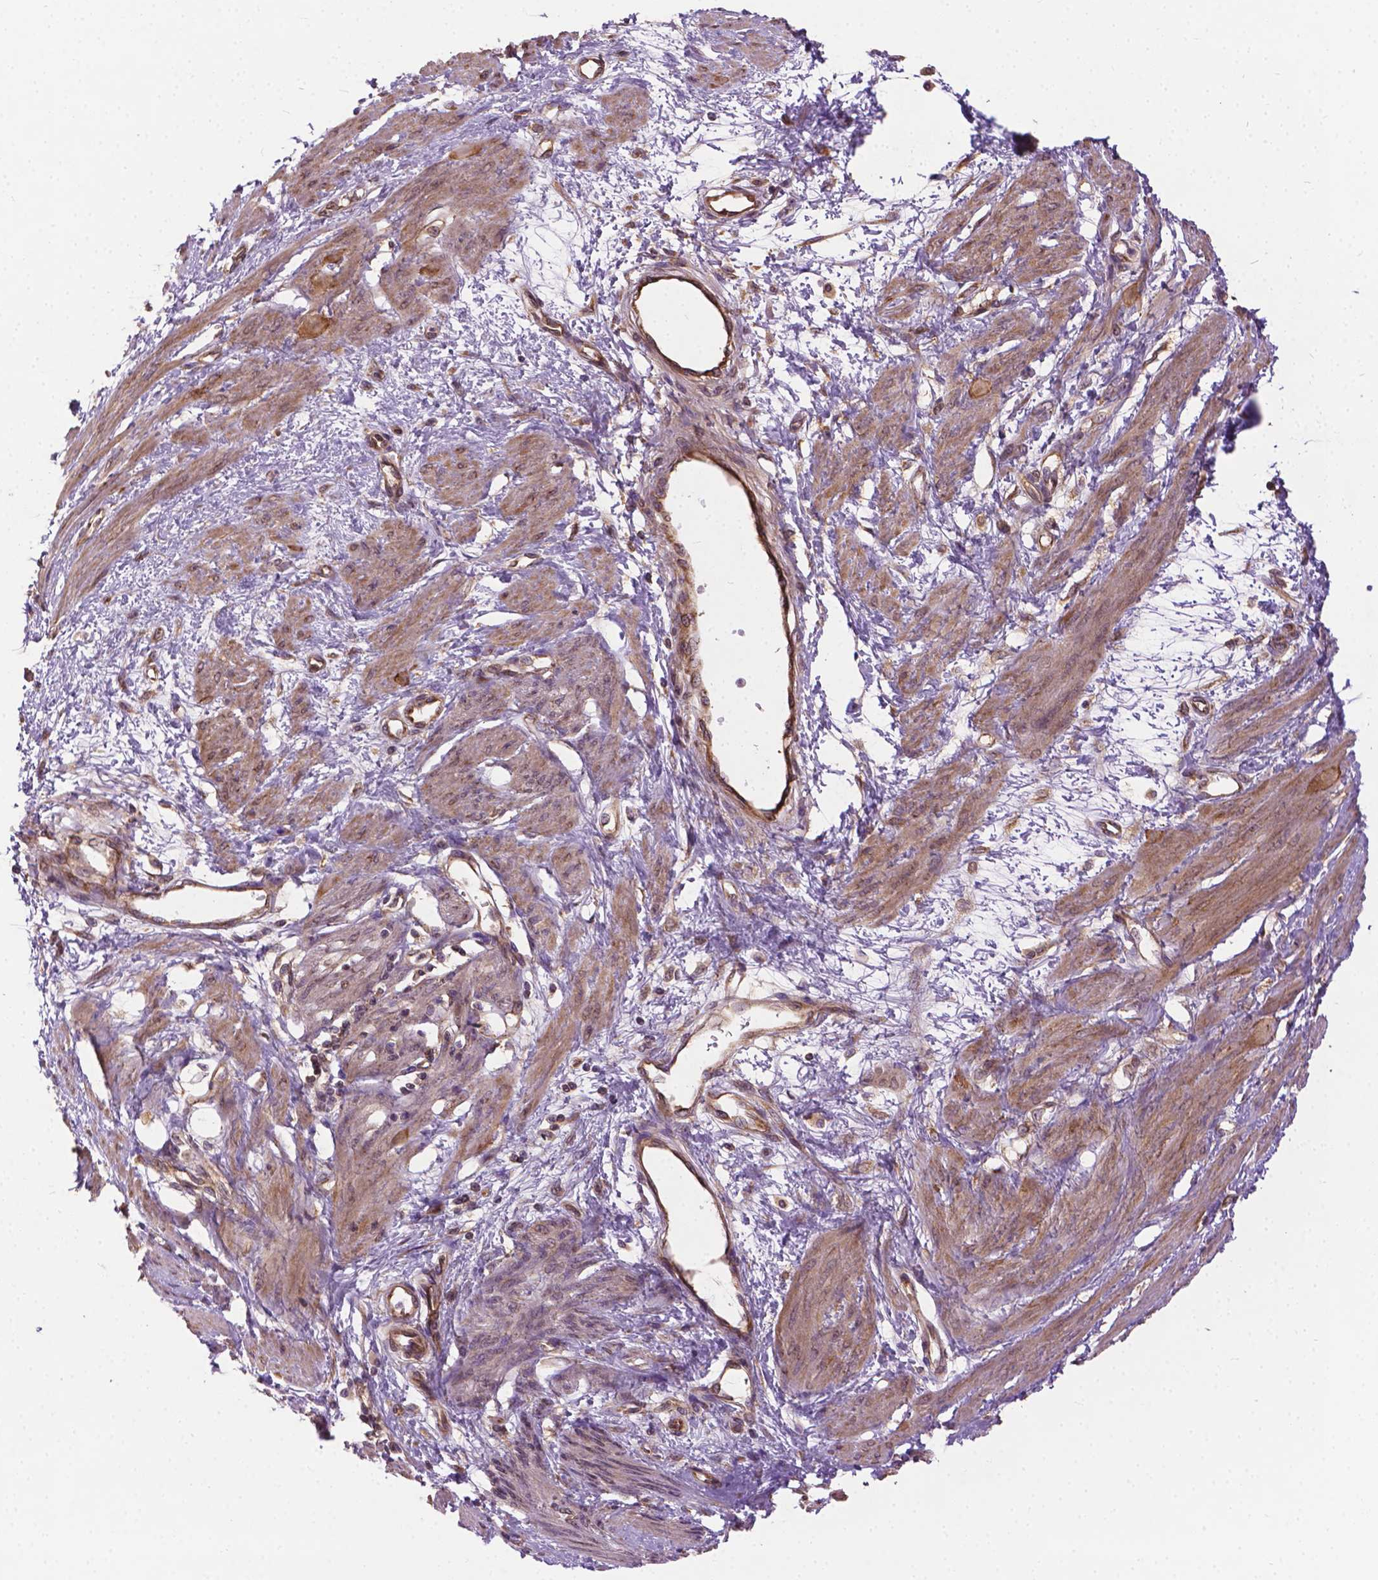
{"staining": {"intensity": "weak", "quantity": ">75%", "location": "cytoplasmic/membranous"}, "tissue": "smooth muscle", "cell_type": "Smooth muscle cells", "image_type": "normal", "snomed": [{"axis": "morphology", "description": "Normal tissue, NOS"}, {"axis": "topography", "description": "Smooth muscle"}, {"axis": "topography", "description": "Uterus"}], "caption": "Smooth muscle stained for a protein (brown) demonstrates weak cytoplasmic/membranous positive staining in approximately >75% of smooth muscle cells.", "gene": "MZT1", "patient": {"sex": "female", "age": 39}}